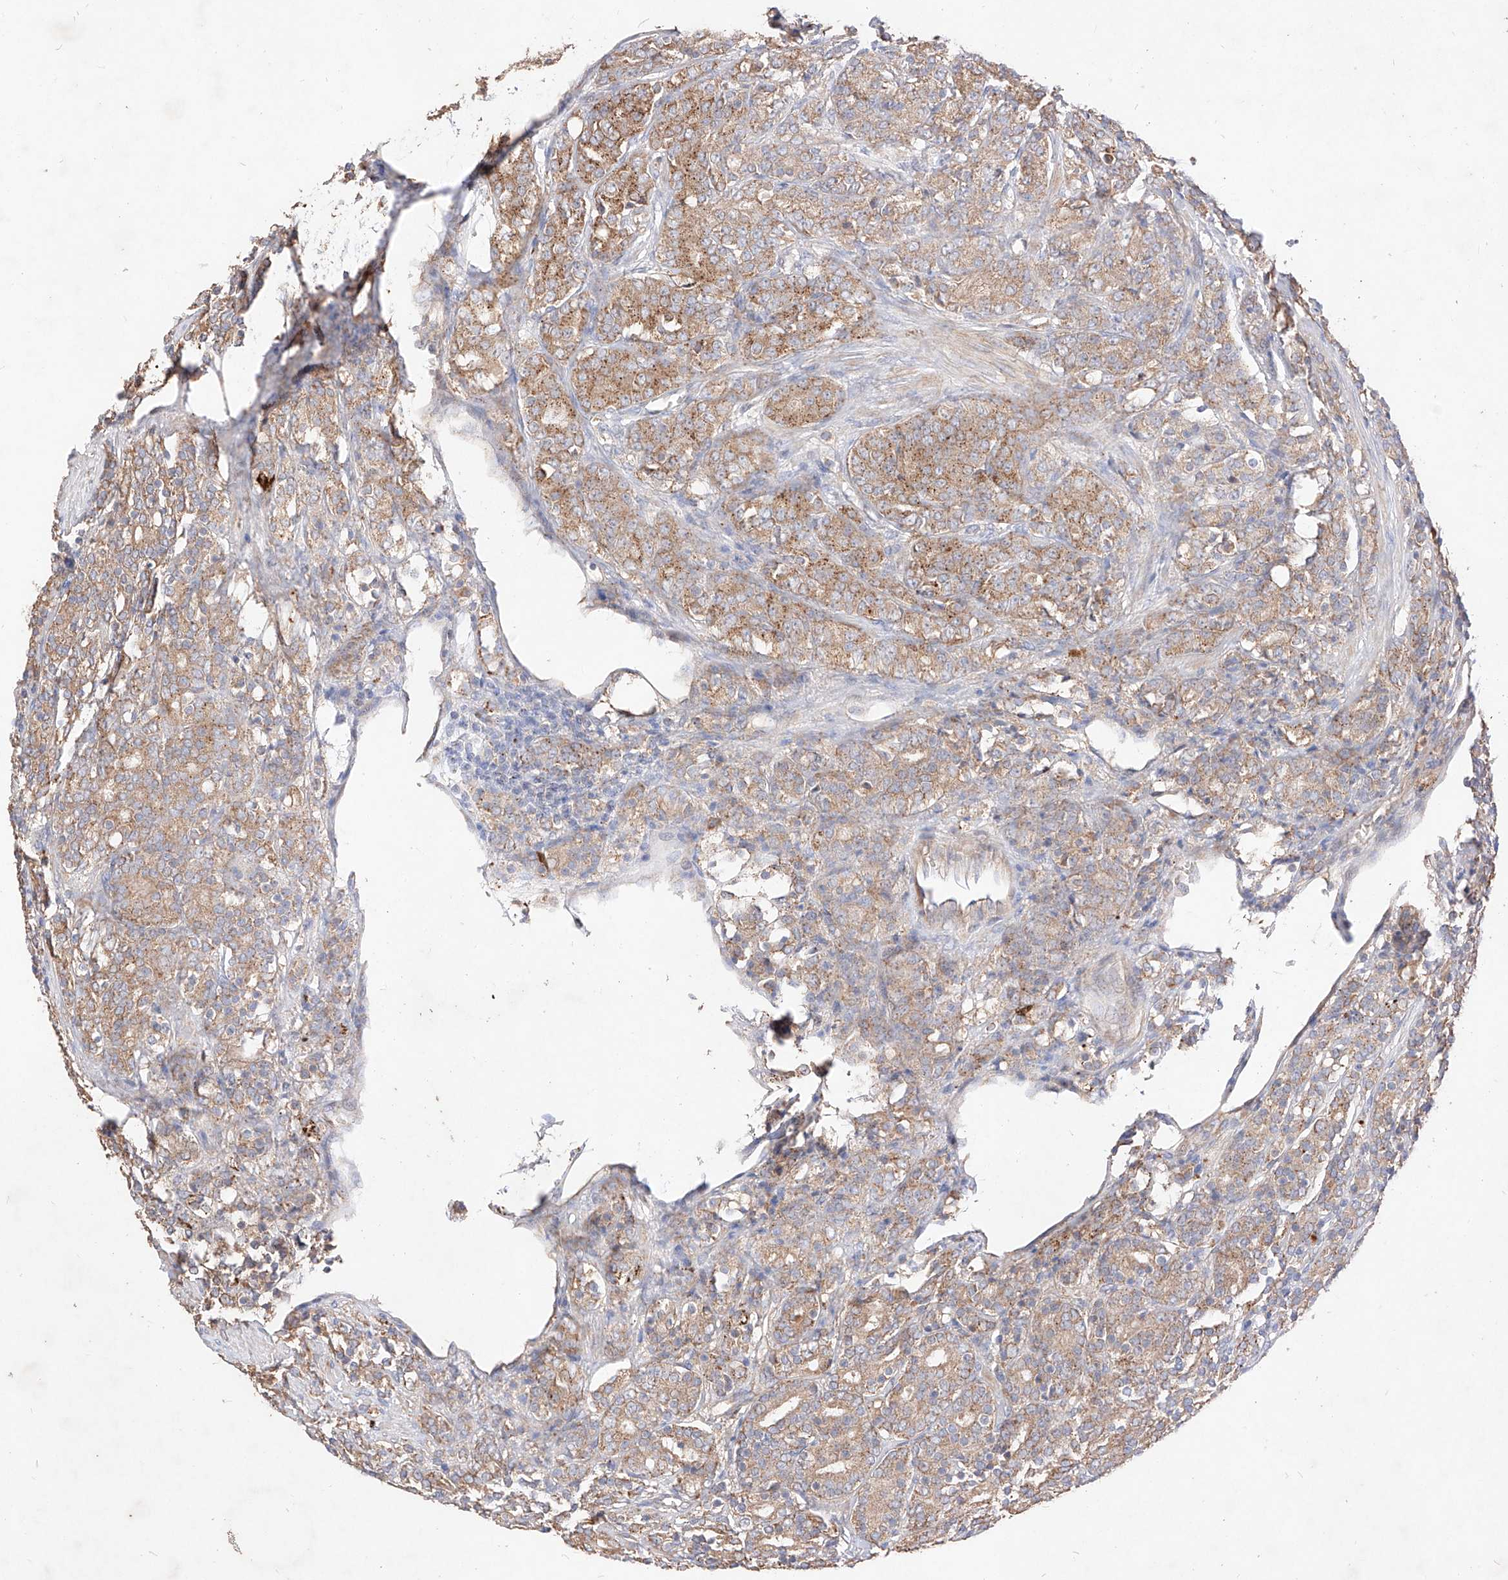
{"staining": {"intensity": "moderate", "quantity": "25%-75%", "location": "cytoplasmic/membranous"}, "tissue": "prostate cancer", "cell_type": "Tumor cells", "image_type": "cancer", "snomed": [{"axis": "morphology", "description": "Adenocarcinoma, High grade"}, {"axis": "topography", "description": "Prostate"}], "caption": "A brown stain highlights moderate cytoplasmic/membranous positivity of a protein in human prostate cancer (high-grade adenocarcinoma) tumor cells. The staining was performed using DAB (3,3'-diaminobenzidine), with brown indicating positive protein expression. Nuclei are stained blue with hematoxylin.", "gene": "C6orf62", "patient": {"sex": "male", "age": 62}}